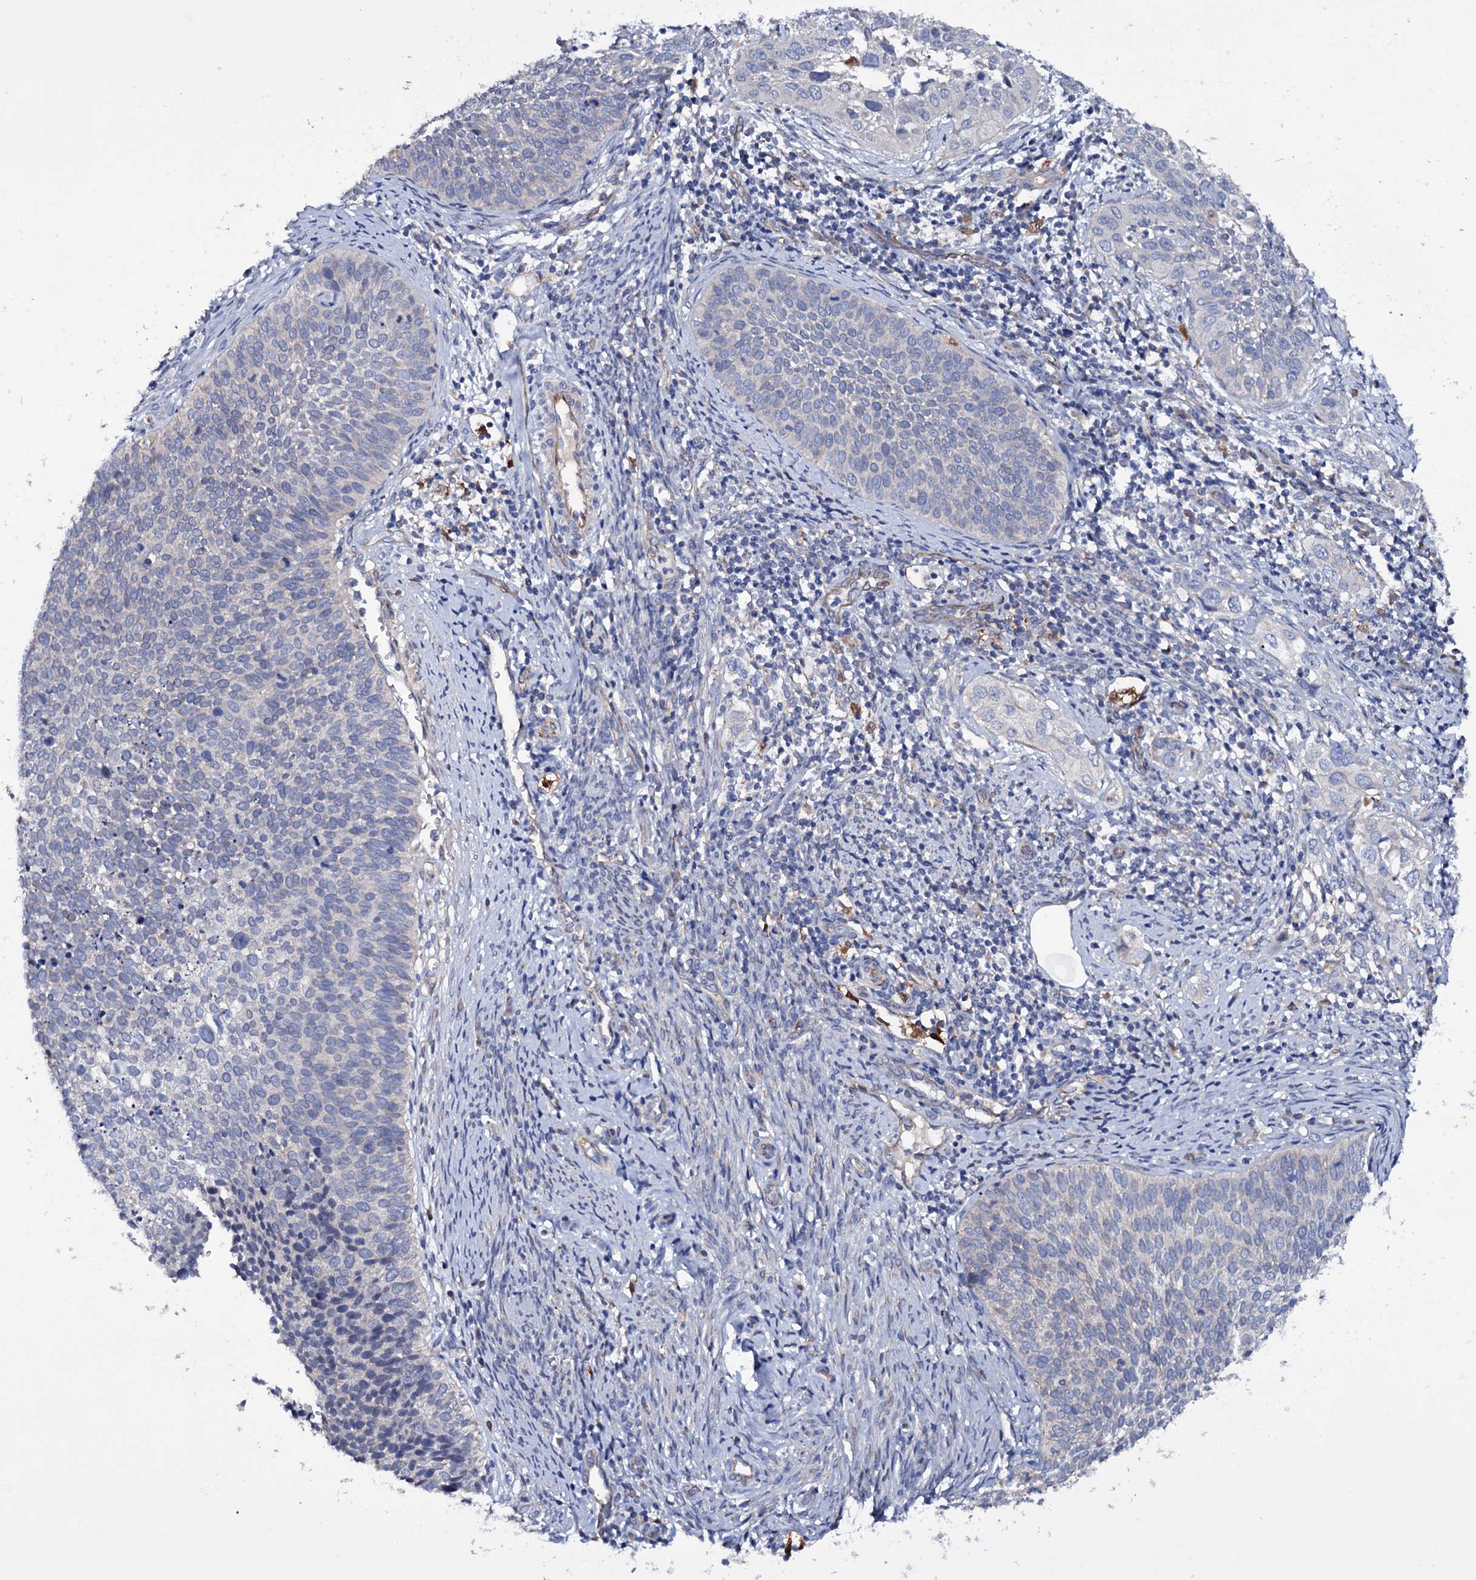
{"staining": {"intensity": "negative", "quantity": "none", "location": "none"}, "tissue": "cervical cancer", "cell_type": "Tumor cells", "image_type": "cancer", "snomed": [{"axis": "morphology", "description": "Squamous cell carcinoma, NOS"}, {"axis": "topography", "description": "Cervix"}], "caption": "A high-resolution micrograph shows immunohistochemistry staining of cervical cancer, which demonstrates no significant expression in tumor cells.", "gene": "BCL2L14", "patient": {"sex": "female", "age": 34}}